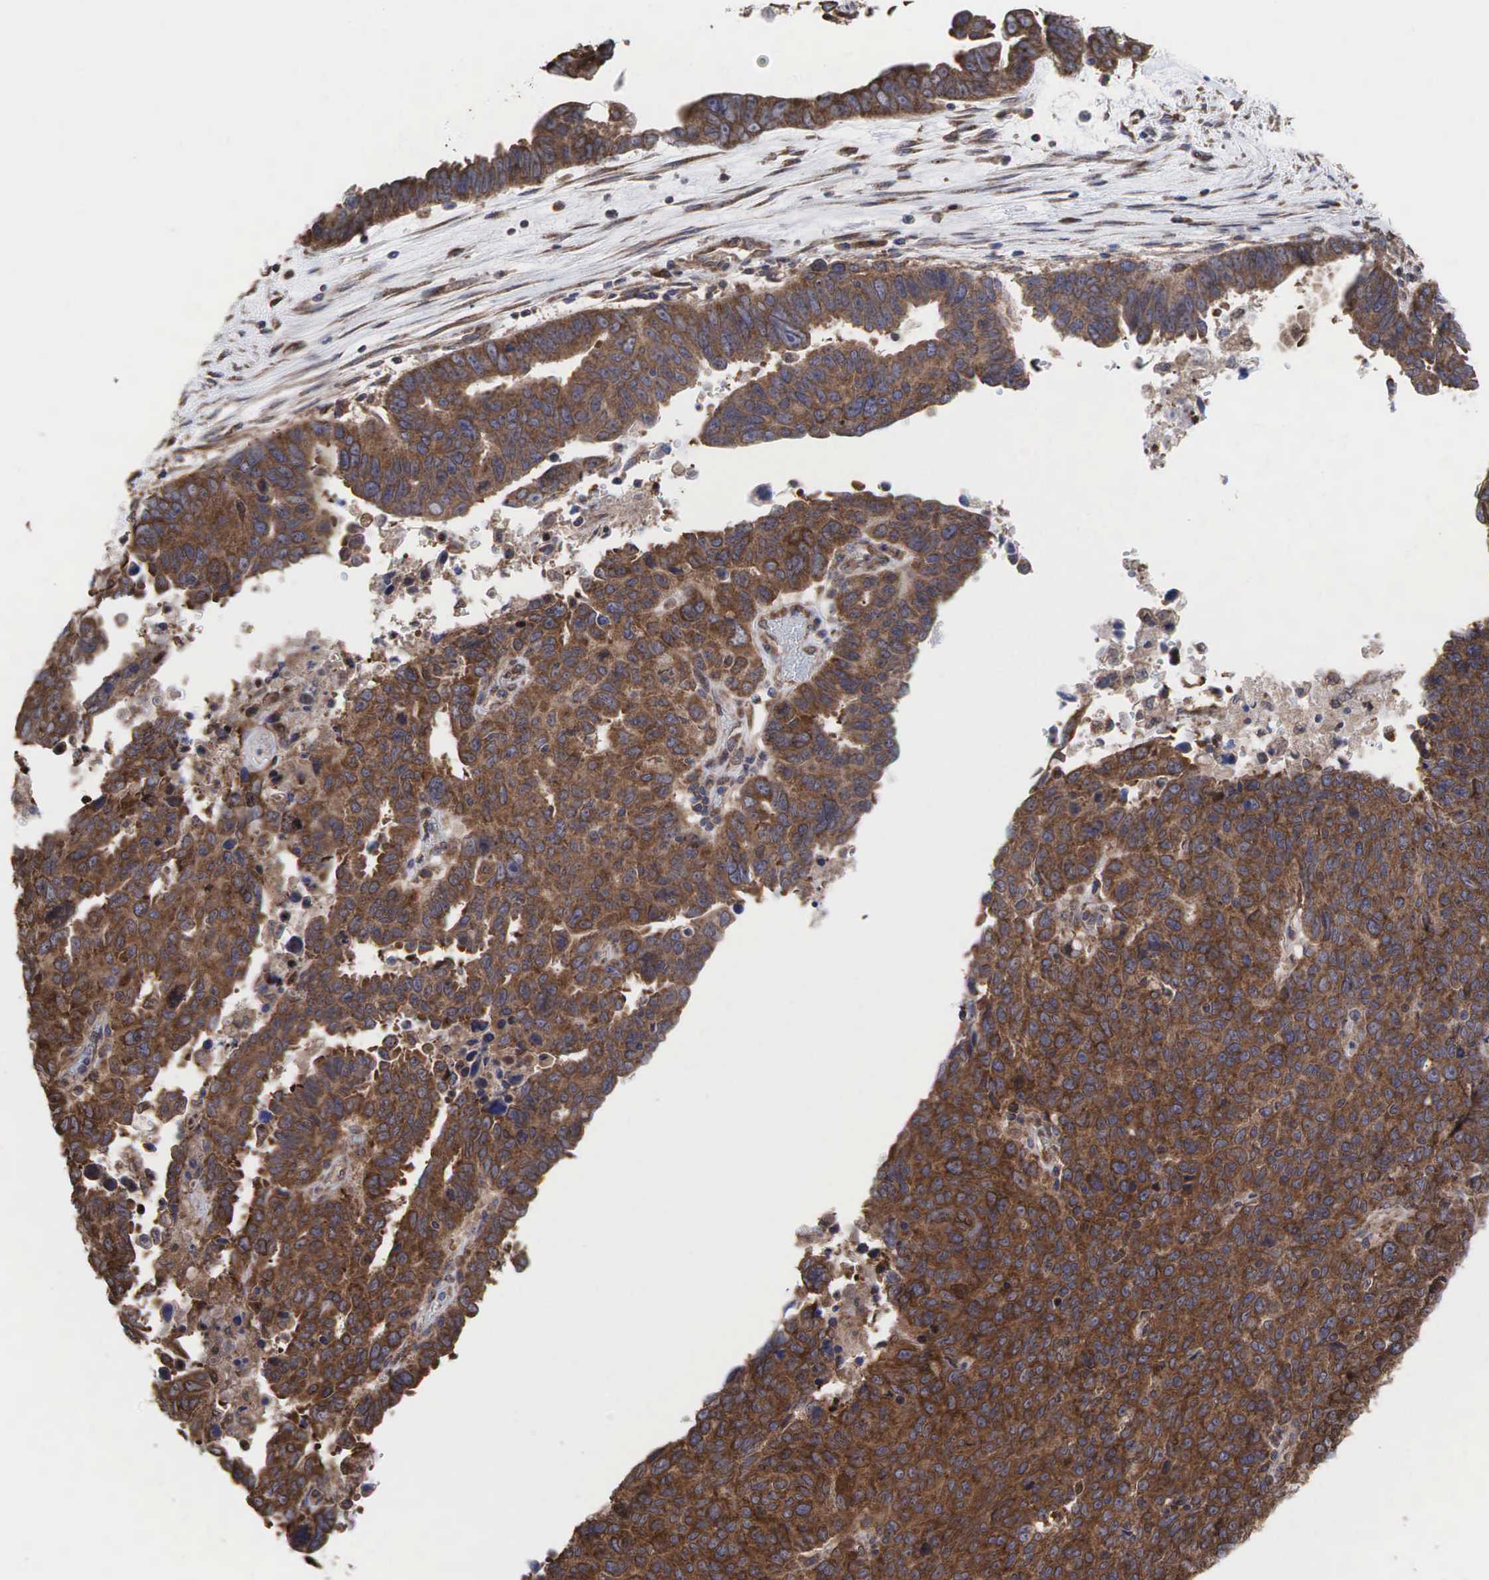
{"staining": {"intensity": "strong", "quantity": ">75%", "location": "cytoplasmic/membranous"}, "tissue": "ovarian cancer", "cell_type": "Tumor cells", "image_type": "cancer", "snomed": [{"axis": "morphology", "description": "Carcinoma, endometroid"}, {"axis": "morphology", "description": "Cystadenocarcinoma, serous, NOS"}, {"axis": "topography", "description": "Ovary"}], "caption": "Immunohistochemical staining of human ovarian cancer (endometroid carcinoma) shows high levels of strong cytoplasmic/membranous expression in approximately >75% of tumor cells. Using DAB (3,3'-diaminobenzidine) (brown) and hematoxylin (blue) stains, captured at high magnification using brightfield microscopy.", "gene": "PABPC5", "patient": {"sex": "female", "age": 45}}